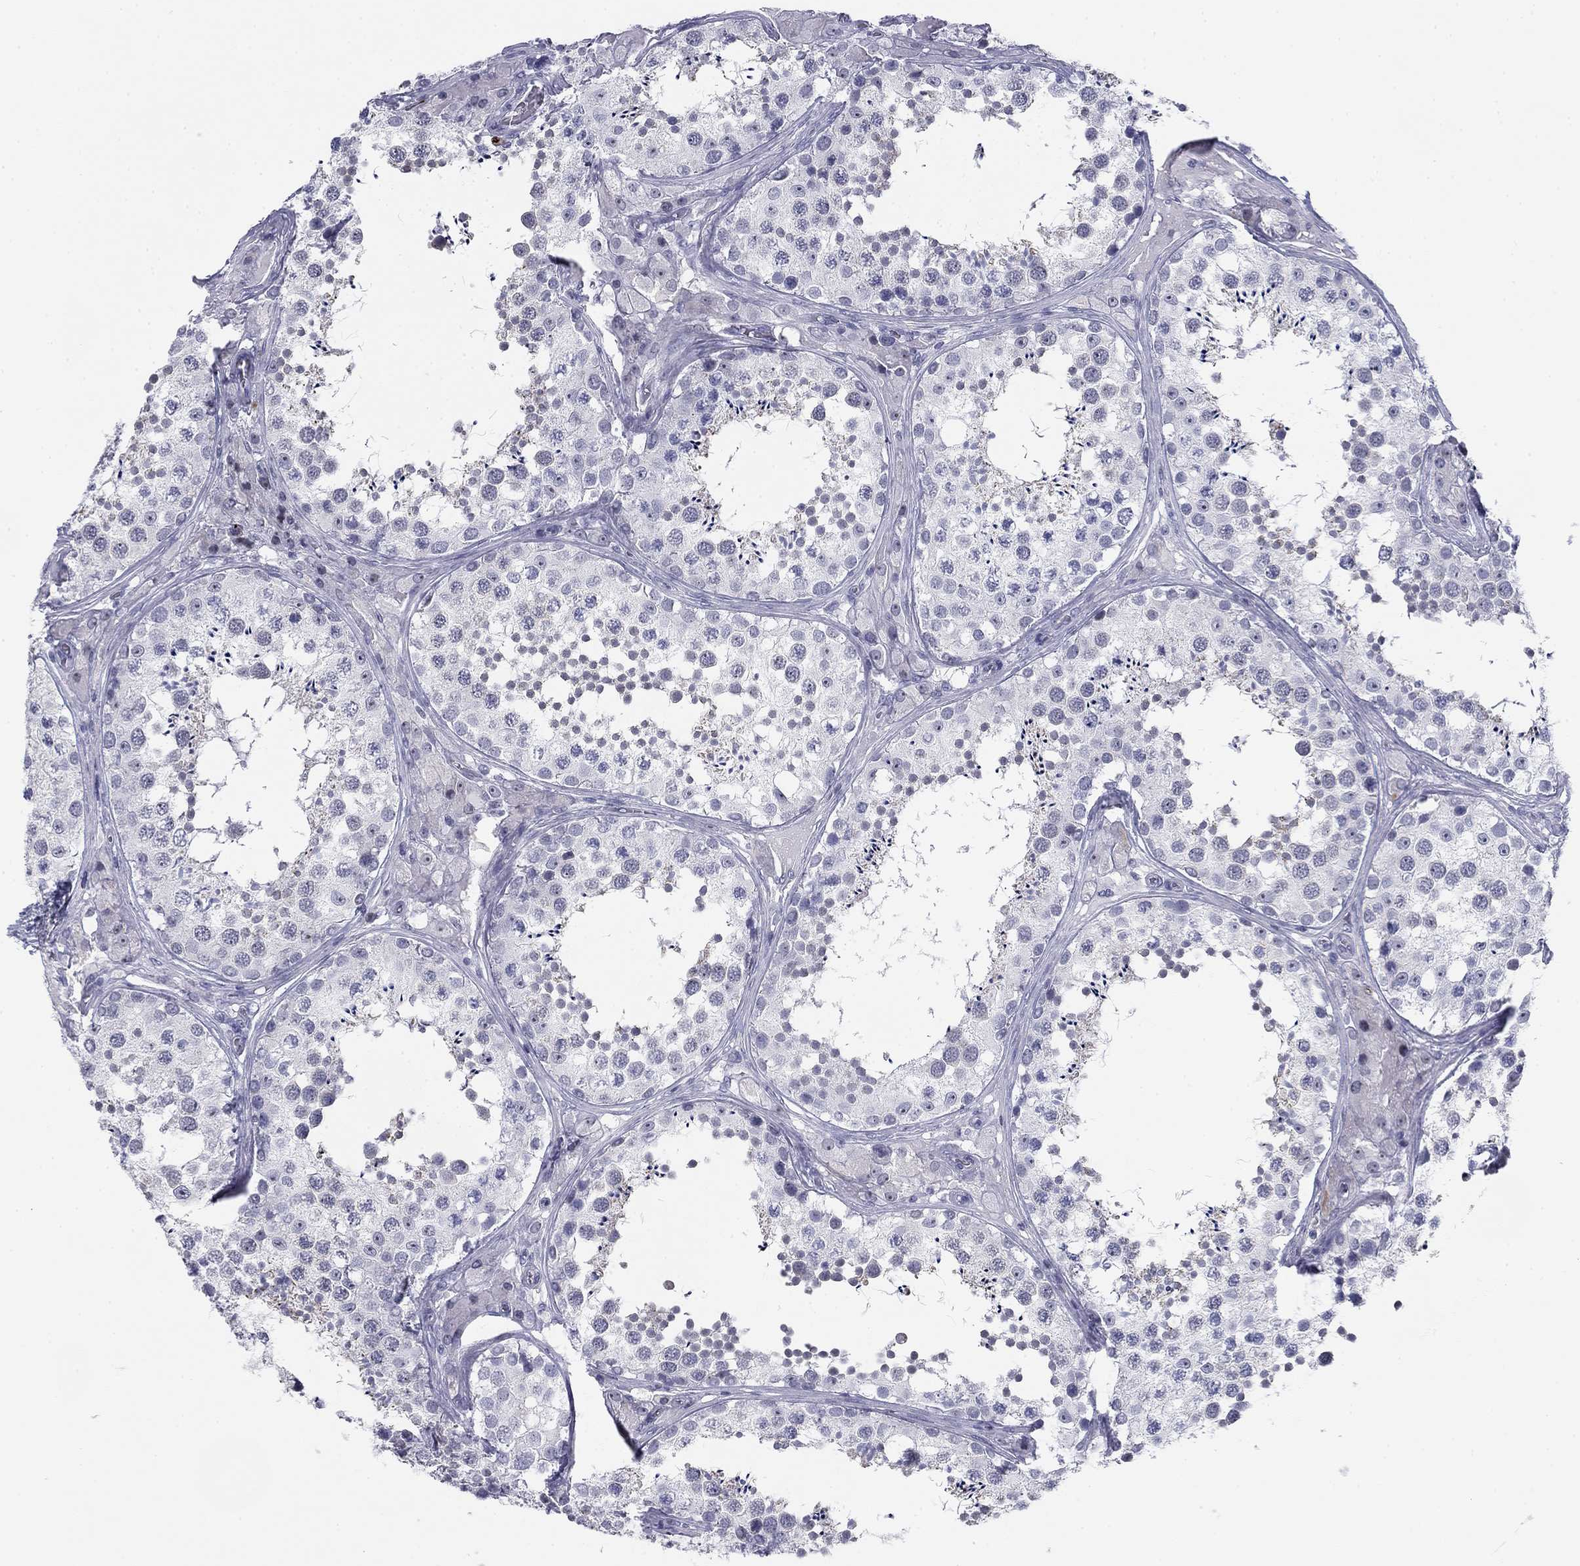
{"staining": {"intensity": "negative", "quantity": "none", "location": "none"}, "tissue": "testis", "cell_type": "Cells in seminiferous ducts", "image_type": "normal", "snomed": [{"axis": "morphology", "description": "Normal tissue, NOS"}, {"axis": "topography", "description": "Testis"}], "caption": "Cells in seminiferous ducts are negative for brown protein staining in benign testis. Nuclei are stained in blue.", "gene": "PRPH", "patient": {"sex": "male", "age": 34}}